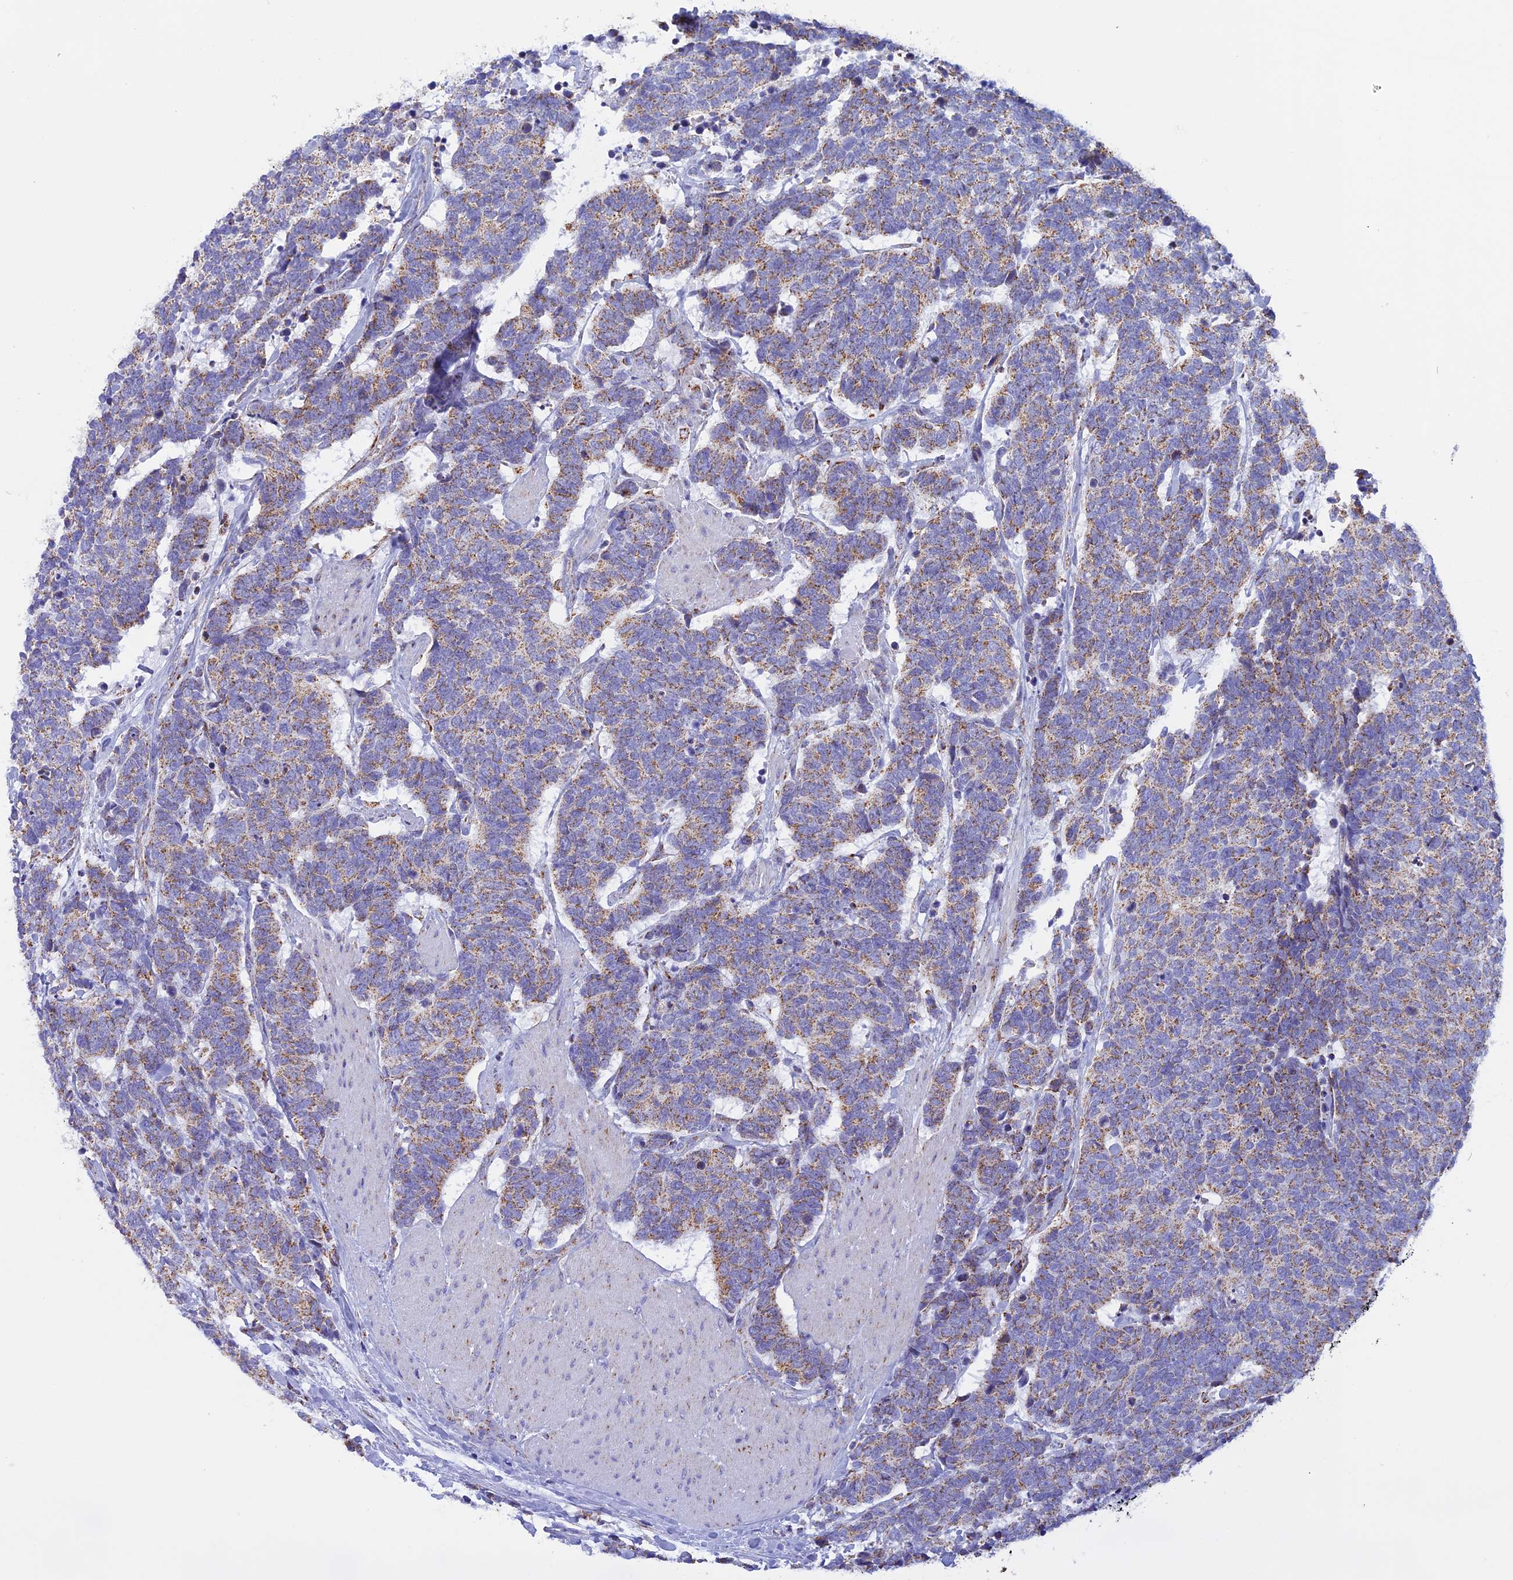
{"staining": {"intensity": "moderate", "quantity": ">75%", "location": "cytoplasmic/membranous"}, "tissue": "carcinoid", "cell_type": "Tumor cells", "image_type": "cancer", "snomed": [{"axis": "morphology", "description": "Carcinoma, NOS"}, {"axis": "morphology", "description": "Carcinoid, malignant, NOS"}, {"axis": "topography", "description": "Urinary bladder"}], "caption": "Immunohistochemistry micrograph of neoplastic tissue: human carcinoid stained using IHC exhibits medium levels of moderate protein expression localized specifically in the cytoplasmic/membranous of tumor cells, appearing as a cytoplasmic/membranous brown color.", "gene": "KCNG1", "patient": {"sex": "male", "age": 57}}